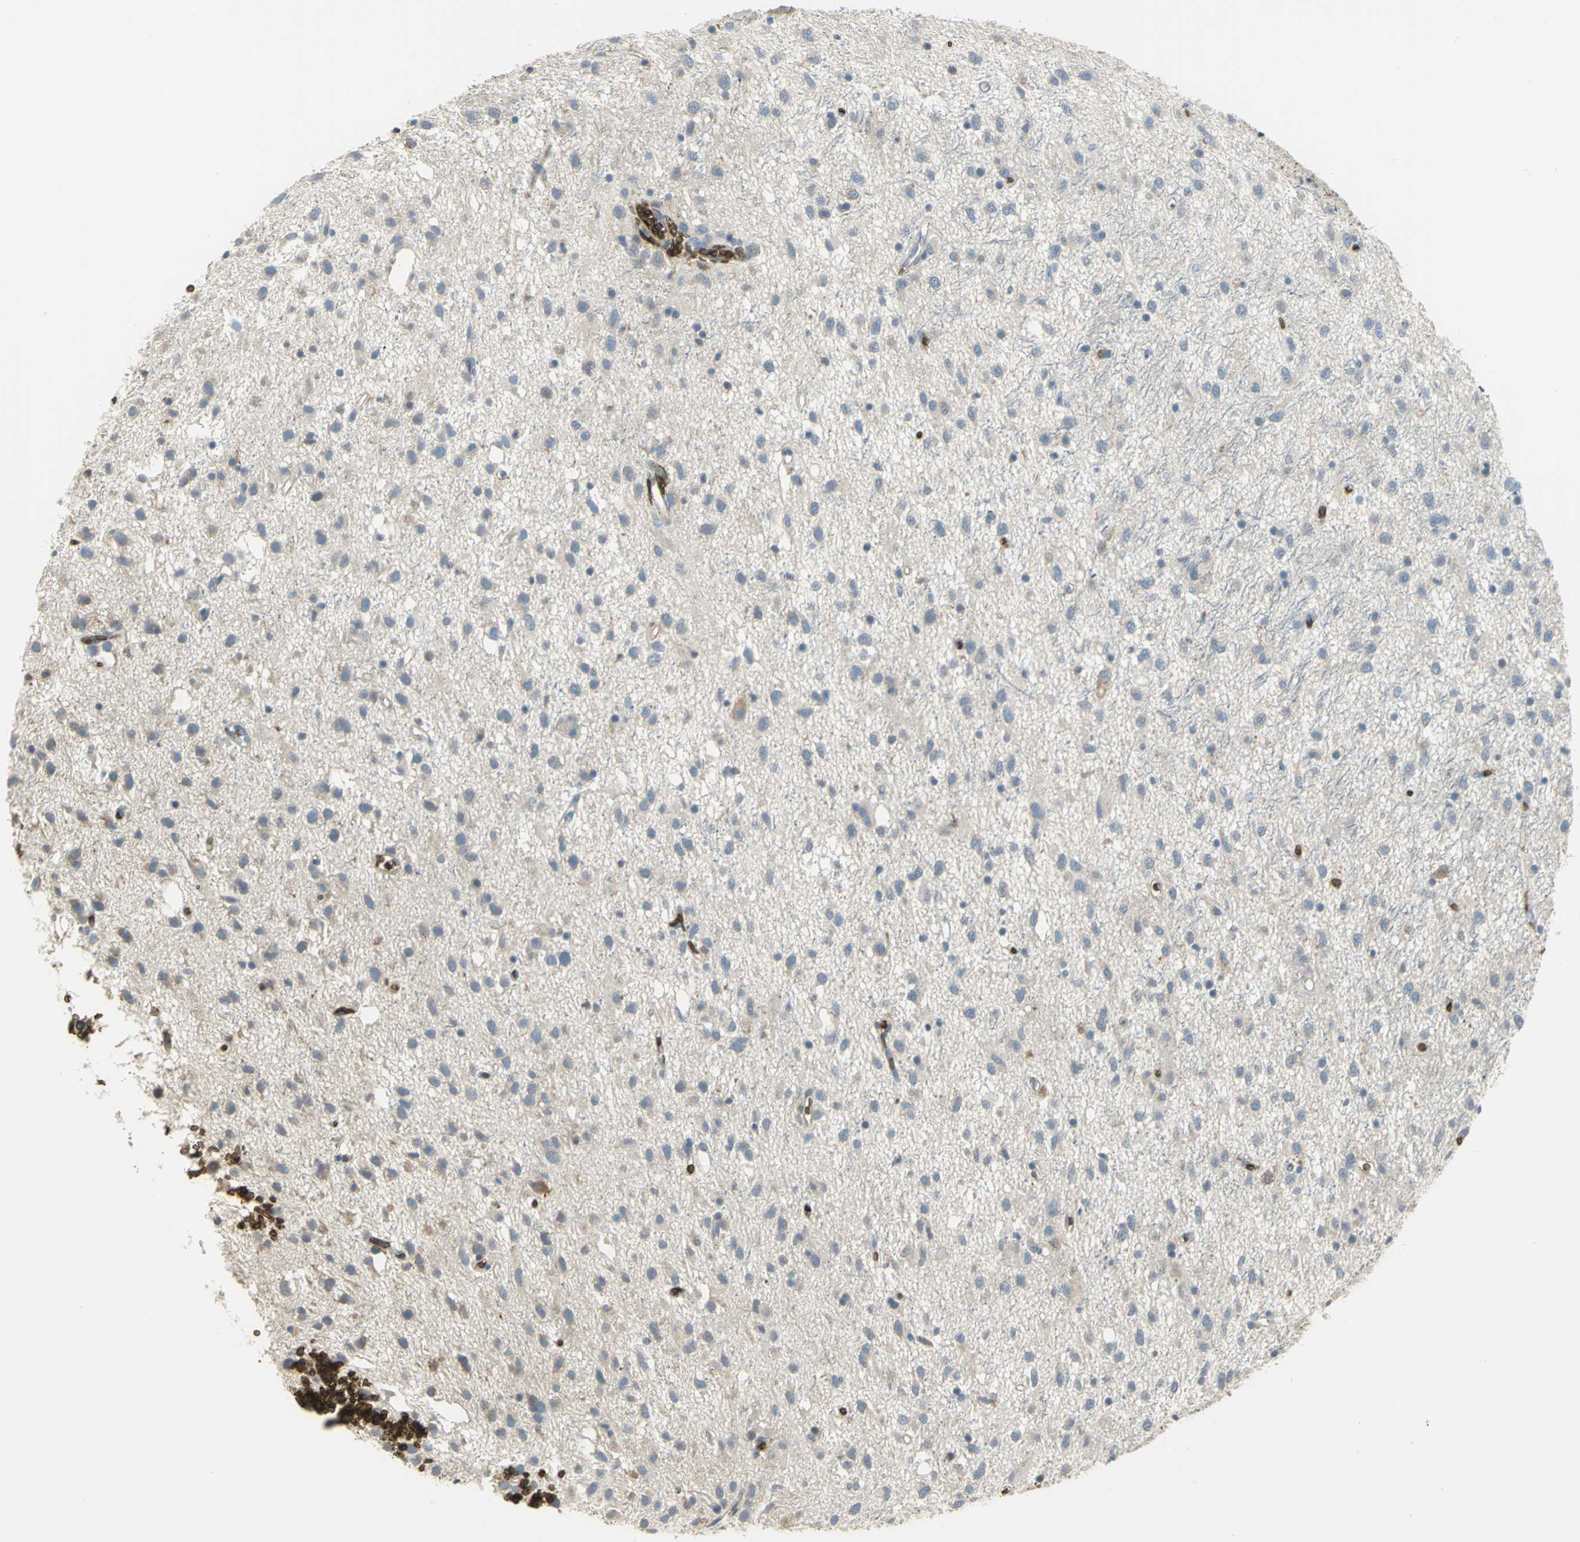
{"staining": {"intensity": "negative", "quantity": "none", "location": "none"}, "tissue": "glioma", "cell_type": "Tumor cells", "image_type": "cancer", "snomed": [{"axis": "morphology", "description": "Glioma, malignant, Low grade"}, {"axis": "topography", "description": "Brain"}], "caption": "High power microscopy micrograph of an IHC histopathology image of glioma, revealing no significant staining in tumor cells.", "gene": "ANK1", "patient": {"sex": "male", "age": 77}}